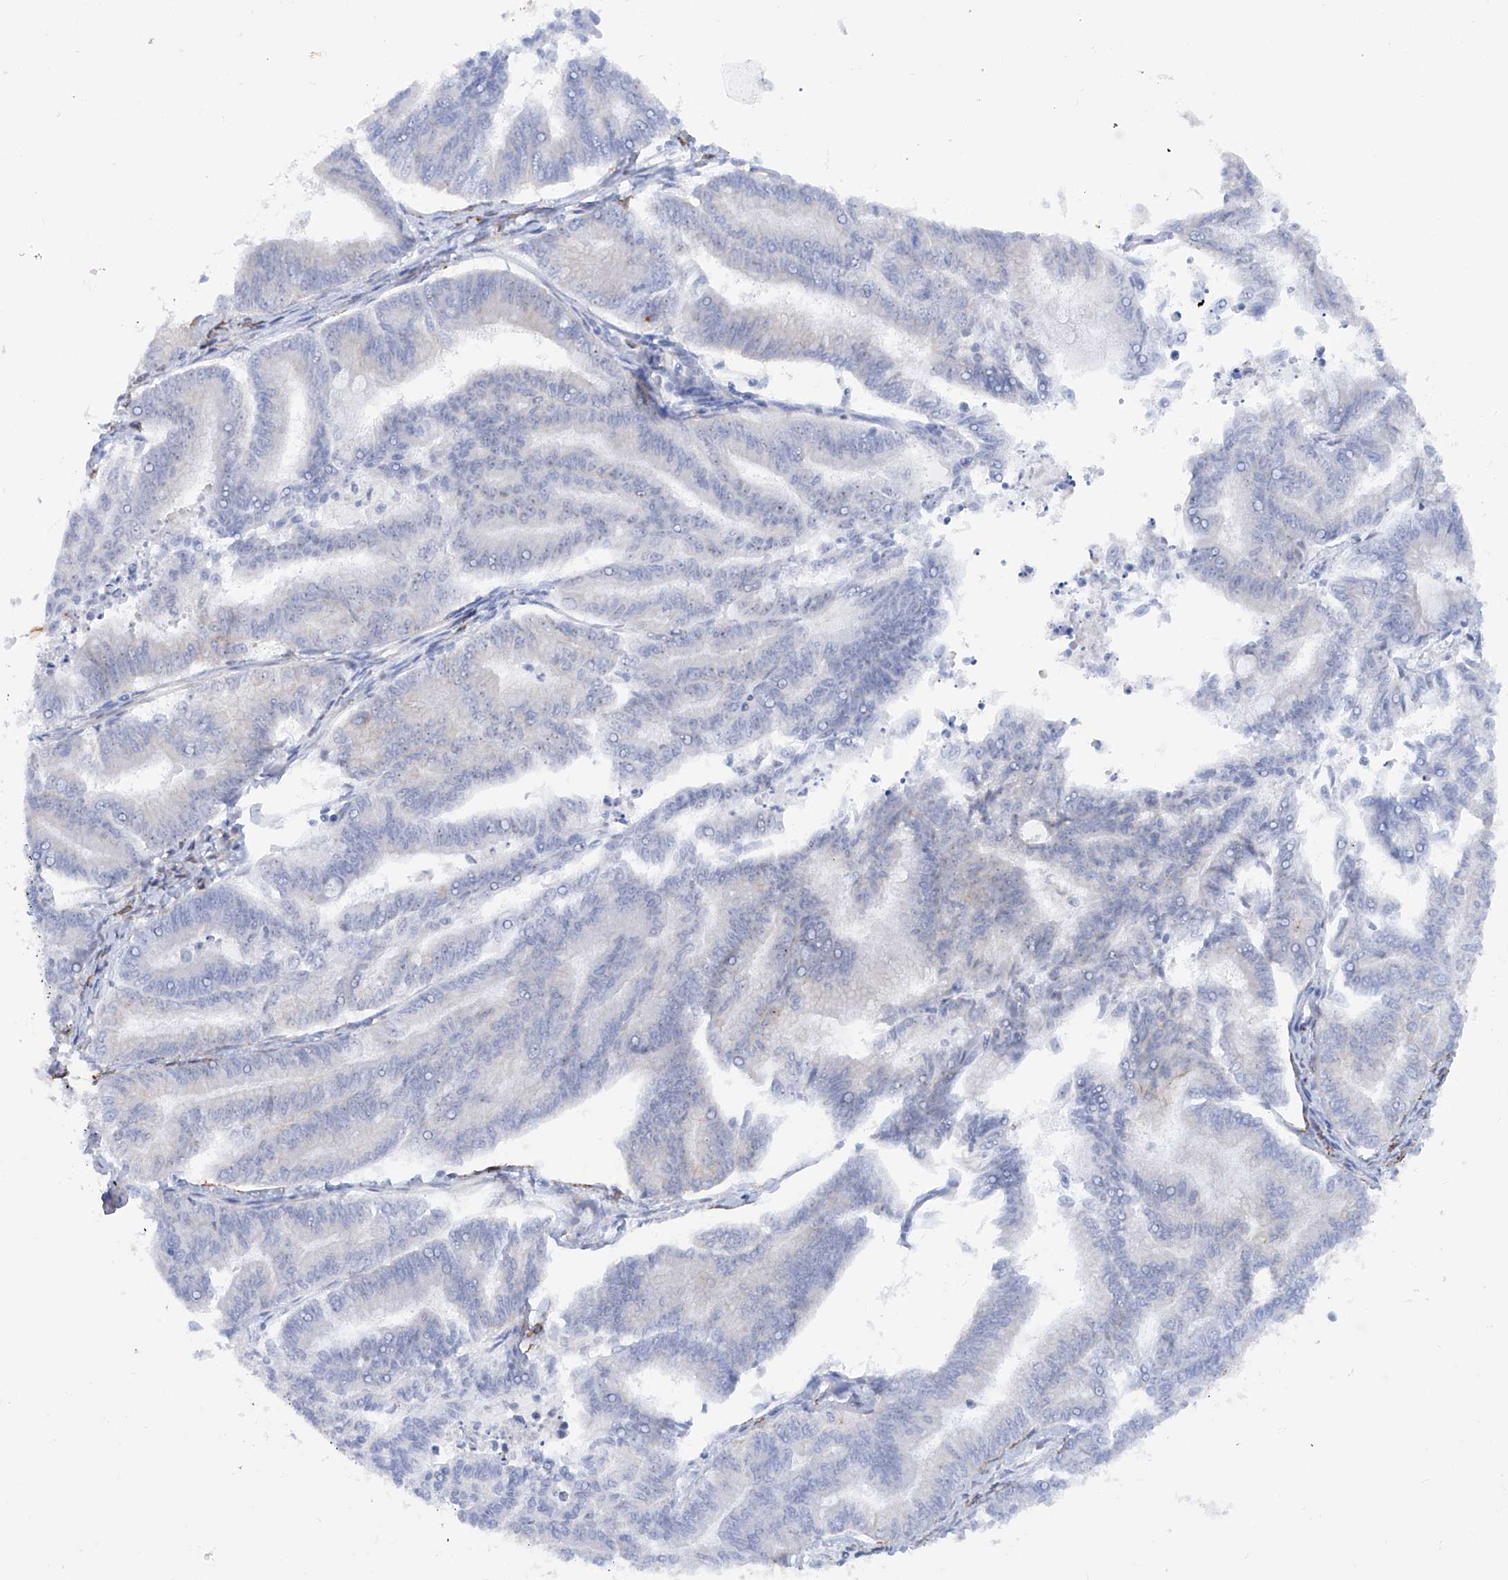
{"staining": {"intensity": "negative", "quantity": "none", "location": "none"}, "tissue": "endometrial cancer", "cell_type": "Tumor cells", "image_type": "cancer", "snomed": [{"axis": "morphology", "description": "Adenocarcinoma, NOS"}, {"axis": "topography", "description": "Endometrium"}], "caption": "Tumor cells are negative for protein expression in human endometrial cancer.", "gene": "ZNF490", "patient": {"sex": "female", "age": 79}}